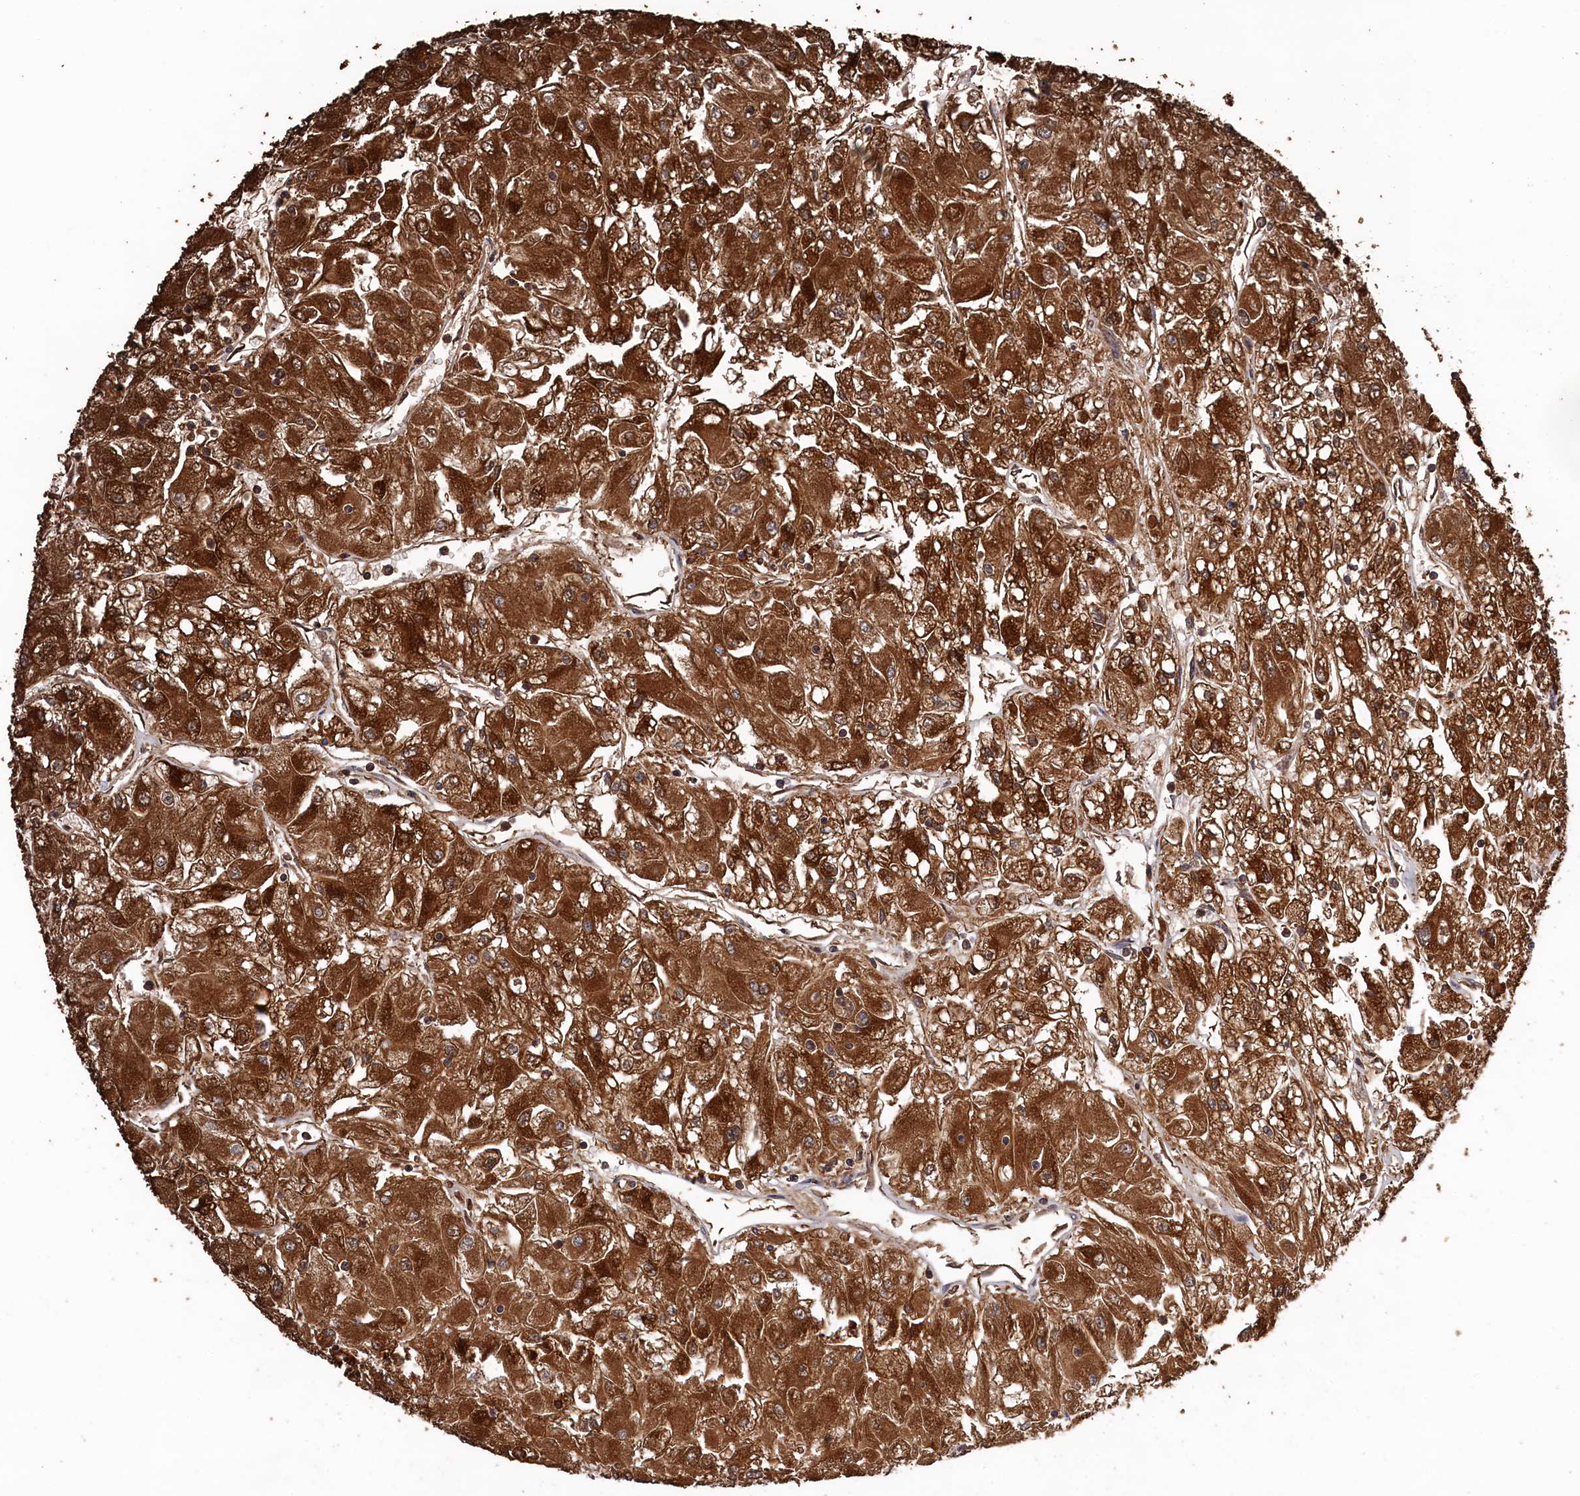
{"staining": {"intensity": "strong", "quantity": ">75%", "location": "cytoplasmic/membranous"}, "tissue": "renal cancer", "cell_type": "Tumor cells", "image_type": "cancer", "snomed": [{"axis": "morphology", "description": "Adenocarcinoma, NOS"}, {"axis": "topography", "description": "Kidney"}], "caption": "Immunohistochemical staining of human adenocarcinoma (renal) displays high levels of strong cytoplasmic/membranous protein staining in about >75% of tumor cells.", "gene": "SNX33", "patient": {"sex": "male", "age": 80}}